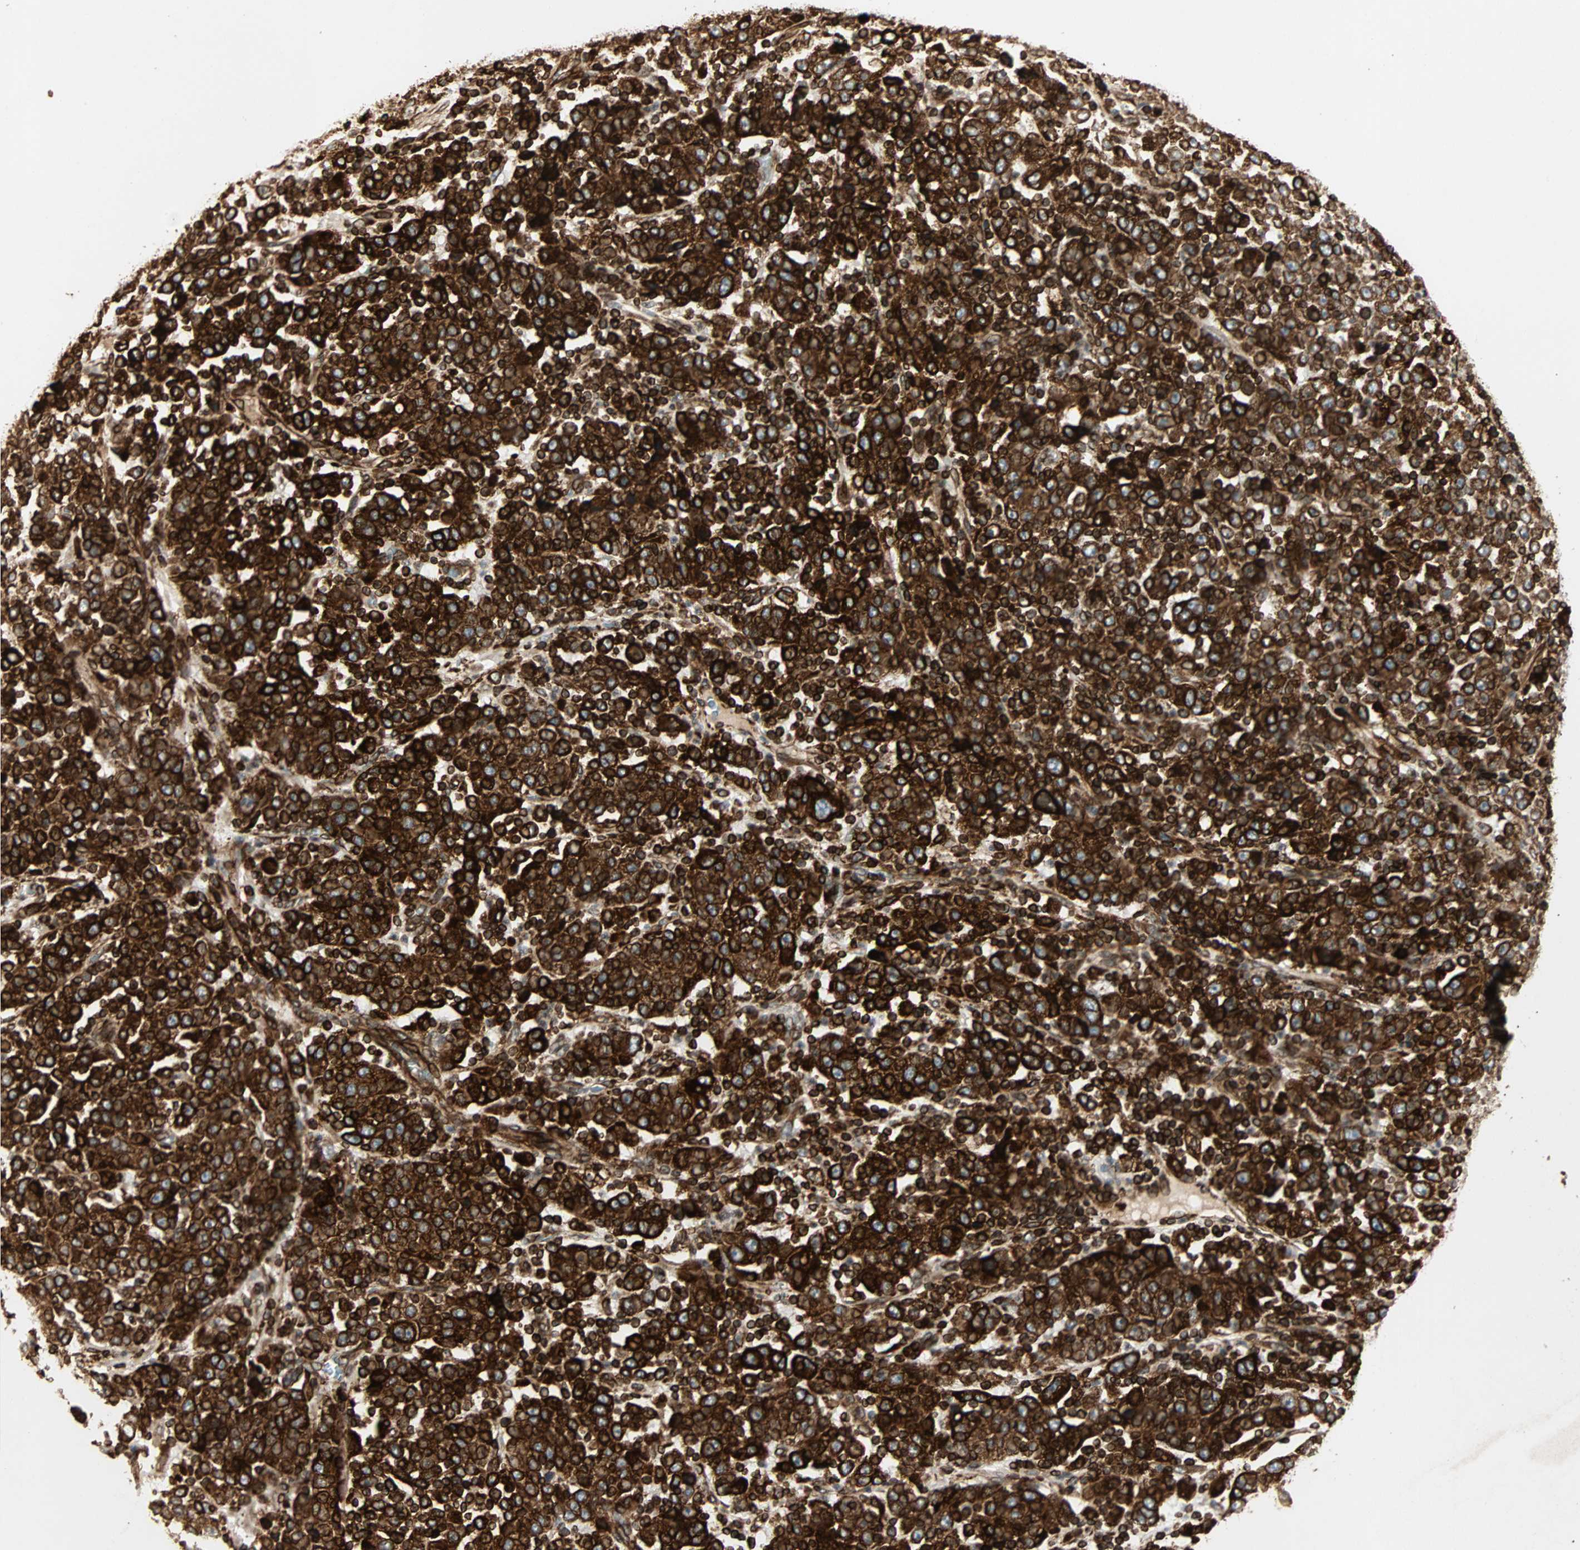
{"staining": {"intensity": "strong", "quantity": ">75%", "location": "cytoplasmic/membranous"}, "tissue": "stomach cancer", "cell_type": "Tumor cells", "image_type": "cancer", "snomed": [{"axis": "morphology", "description": "Normal tissue, NOS"}, {"axis": "morphology", "description": "Adenocarcinoma, NOS"}, {"axis": "topography", "description": "Stomach, upper"}, {"axis": "topography", "description": "Stomach"}], "caption": "Stomach cancer (adenocarcinoma) stained with a protein marker demonstrates strong staining in tumor cells.", "gene": "TAPBP", "patient": {"sex": "male", "age": 59}}